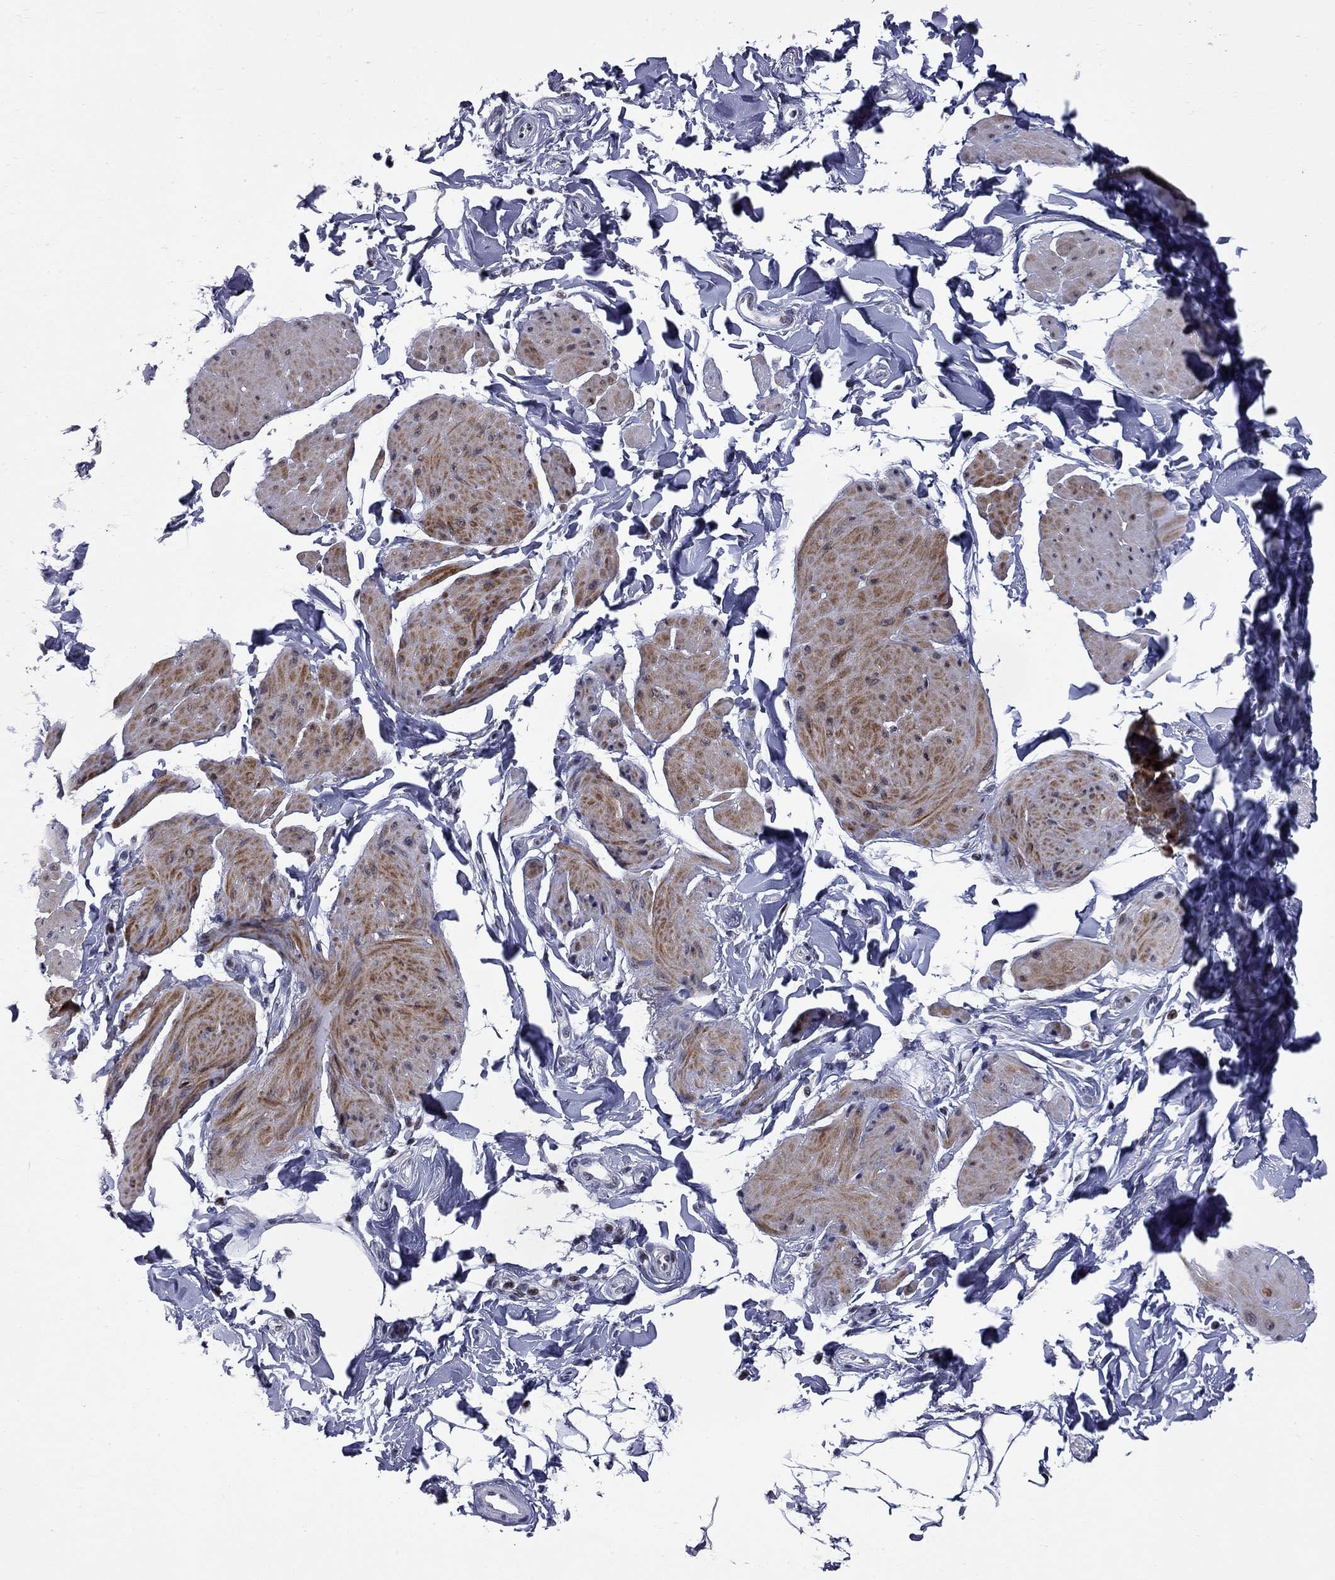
{"staining": {"intensity": "moderate", "quantity": "25%-75%", "location": "cytoplasmic/membranous"}, "tissue": "smooth muscle", "cell_type": "Smooth muscle cells", "image_type": "normal", "snomed": [{"axis": "morphology", "description": "Normal tissue, NOS"}, {"axis": "topography", "description": "Adipose tissue"}, {"axis": "topography", "description": "Smooth muscle"}, {"axis": "topography", "description": "Peripheral nerve tissue"}], "caption": "Immunohistochemical staining of unremarkable human smooth muscle displays medium levels of moderate cytoplasmic/membranous positivity in about 25%-75% of smooth muscle cells.", "gene": "ZNF154", "patient": {"sex": "male", "age": 83}}